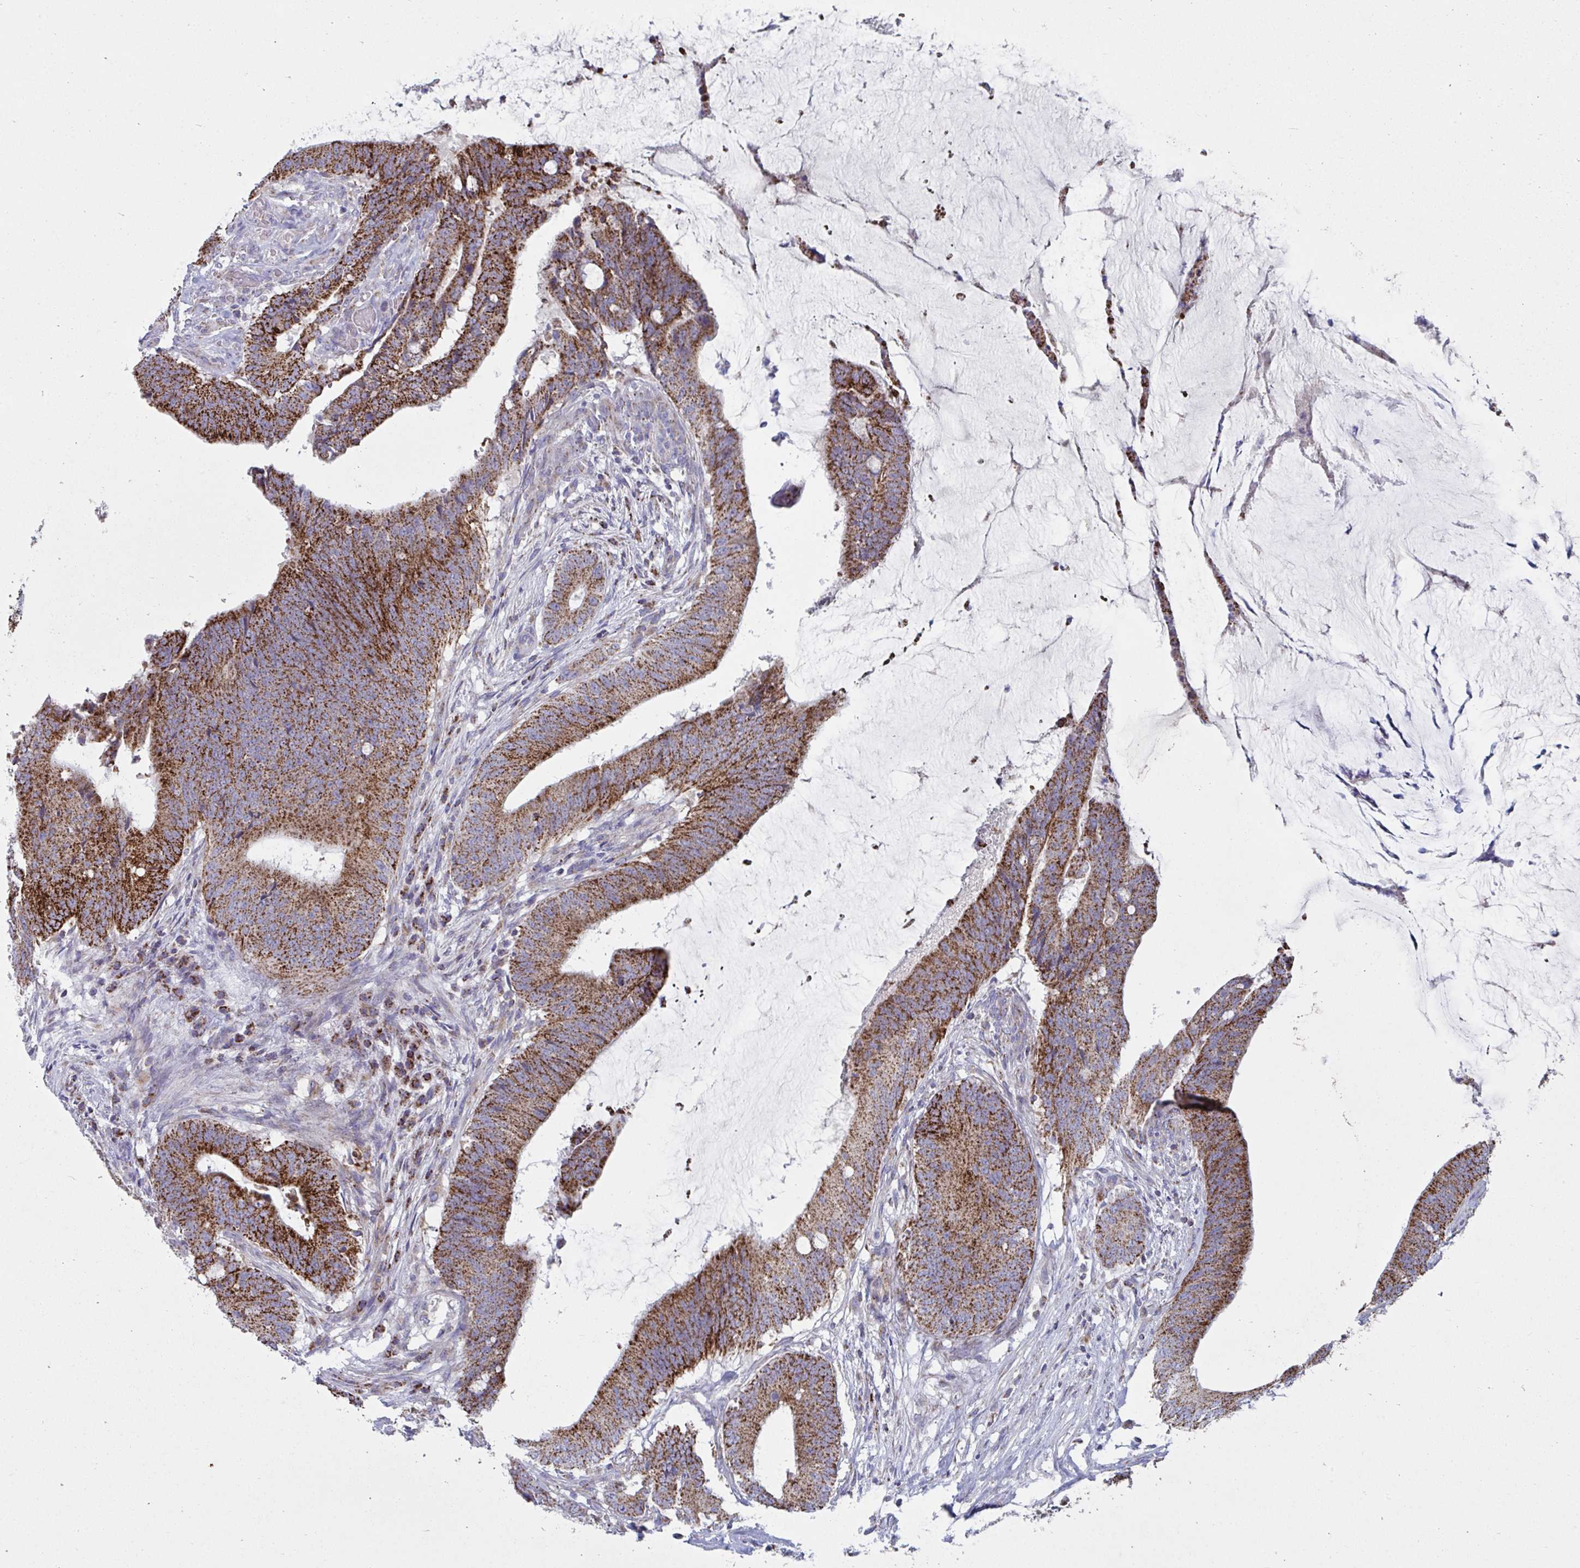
{"staining": {"intensity": "strong", "quantity": ">75%", "location": "cytoplasmic/membranous"}, "tissue": "colorectal cancer", "cell_type": "Tumor cells", "image_type": "cancer", "snomed": [{"axis": "morphology", "description": "Adenocarcinoma, NOS"}, {"axis": "topography", "description": "Colon"}], "caption": "This photomicrograph reveals IHC staining of colorectal cancer (adenocarcinoma), with high strong cytoplasmic/membranous positivity in about >75% of tumor cells.", "gene": "BCAT2", "patient": {"sex": "female", "age": 43}}